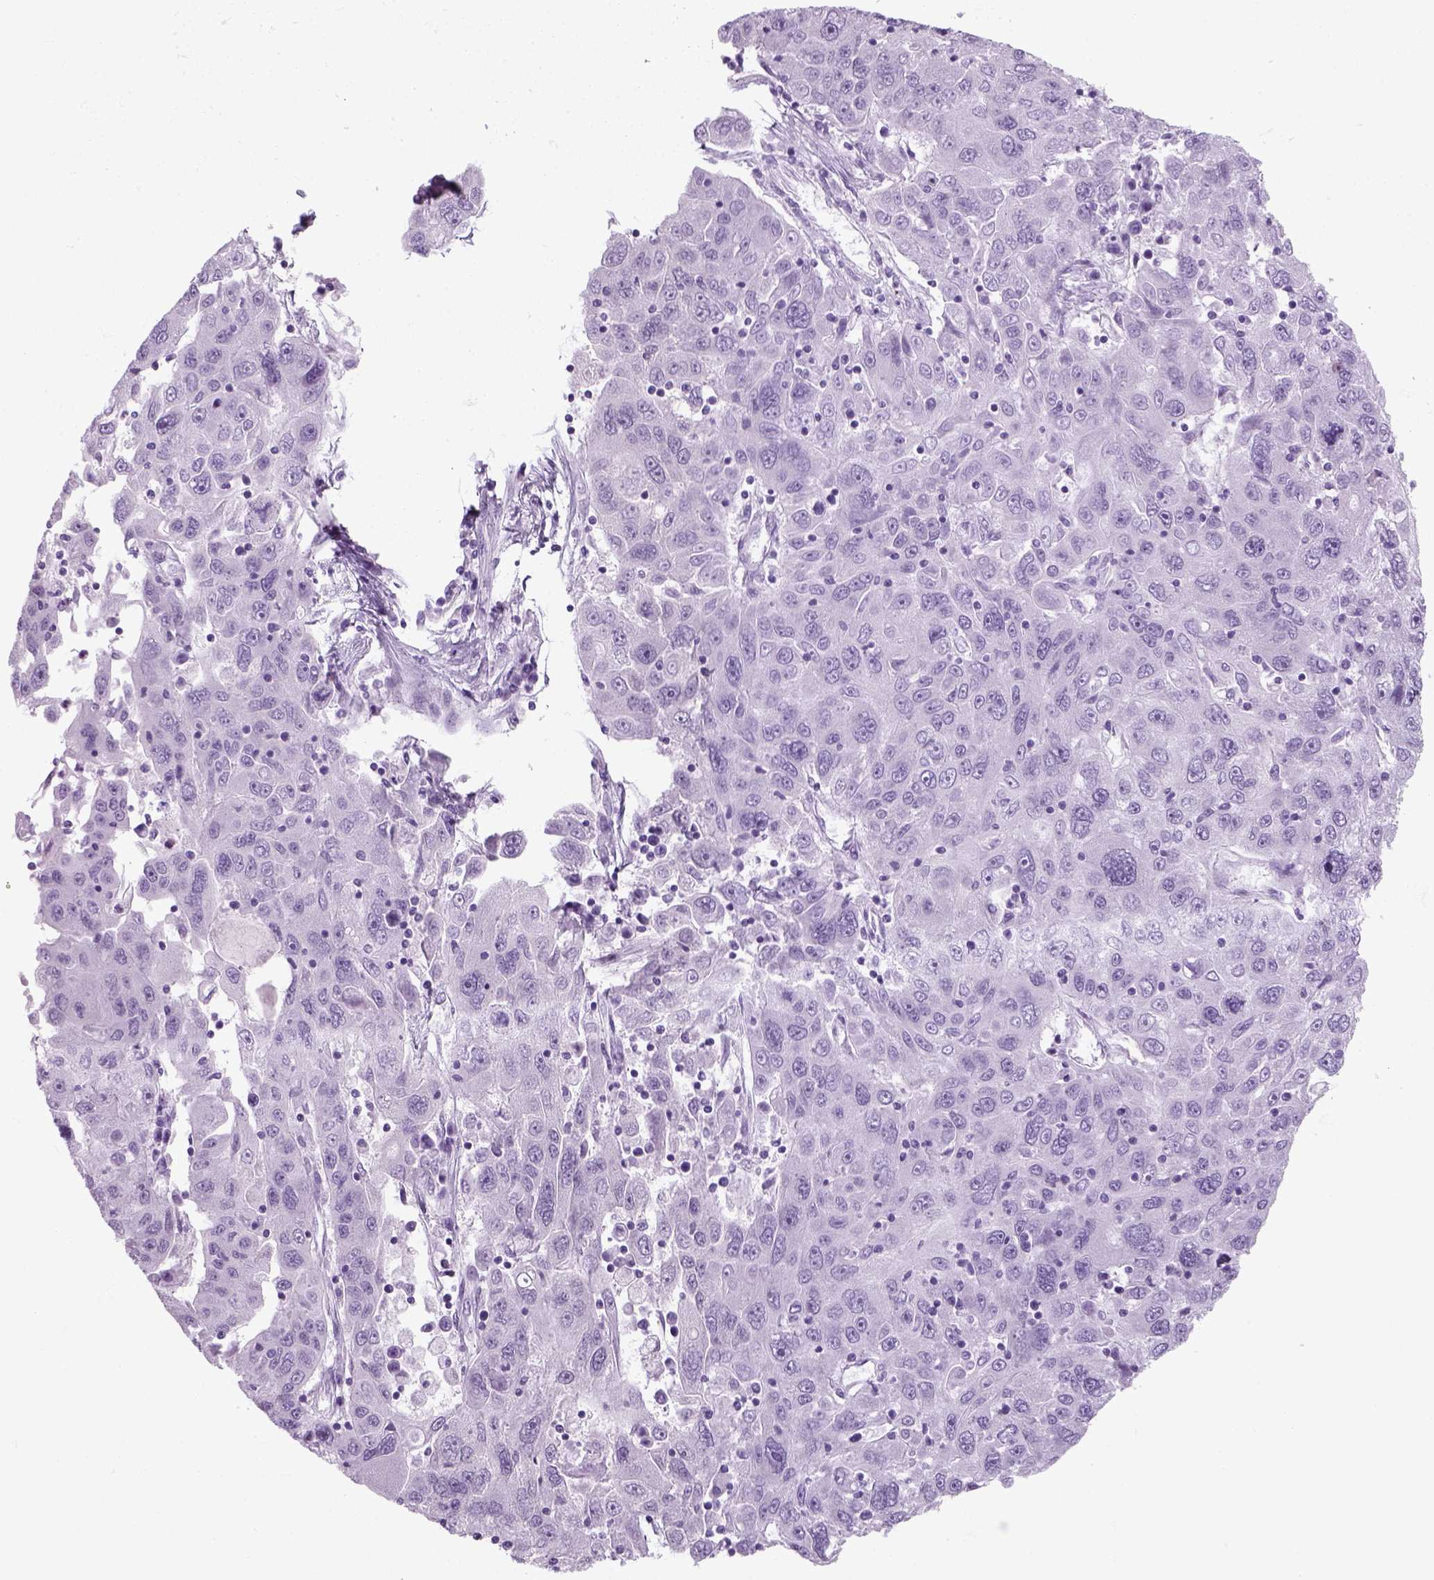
{"staining": {"intensity": "negative", "quantity": "none", "location": "none"}, "tissue": "stomach cancer", "cell_type": "Tumor cells", "image_type": "cancer", "snomed": [{"axis": "morphology", "description": "Adenocarcinoma, NOS"}, {"axis": "topography", "description": "Stomach"}], "caption": "Image shows no significant protein positivity in tumor cells of stomach cancer (adenocarcinoma).", "gene": "SLC12A5", "patient": {"sex": "male", "age": 56}}